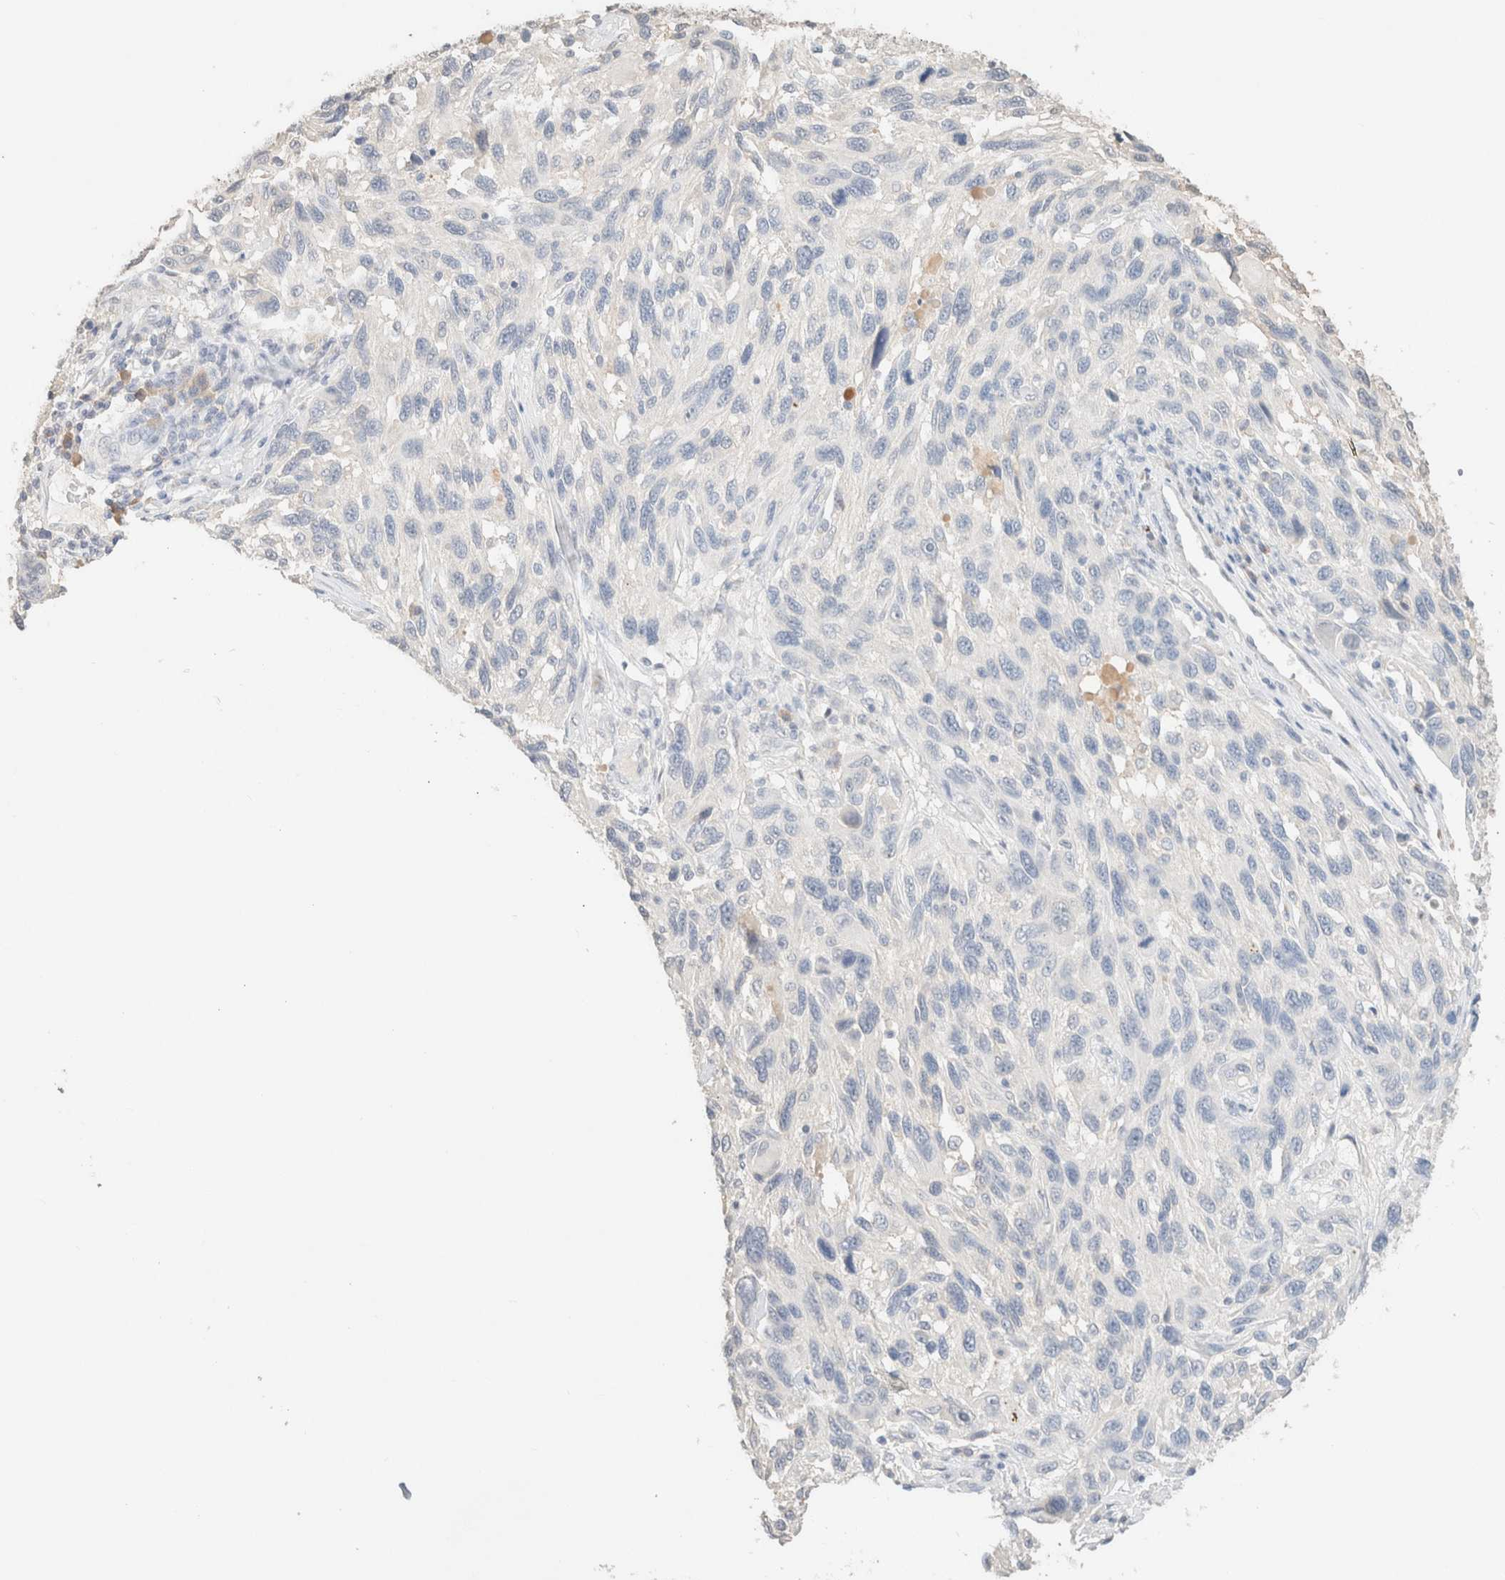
{"staining": {"intensity": "negative", "quantity": "none", "location": "none"}, "tissue": "melanoma", "cell_type": "Tumor cells", "image_type": "cancer", "snomed": [{"axis": "morphology", "description": "Malignant melanoma, NOS"}, {"axis": "topography", "description": "Skin"}], "caption": "IHC photomicrograph of melanoma stained for a protein (brown), which reveals no positivity in tumor cells.", "gene": "CPA1", "patient": {"sex": "male", "age": 53}}